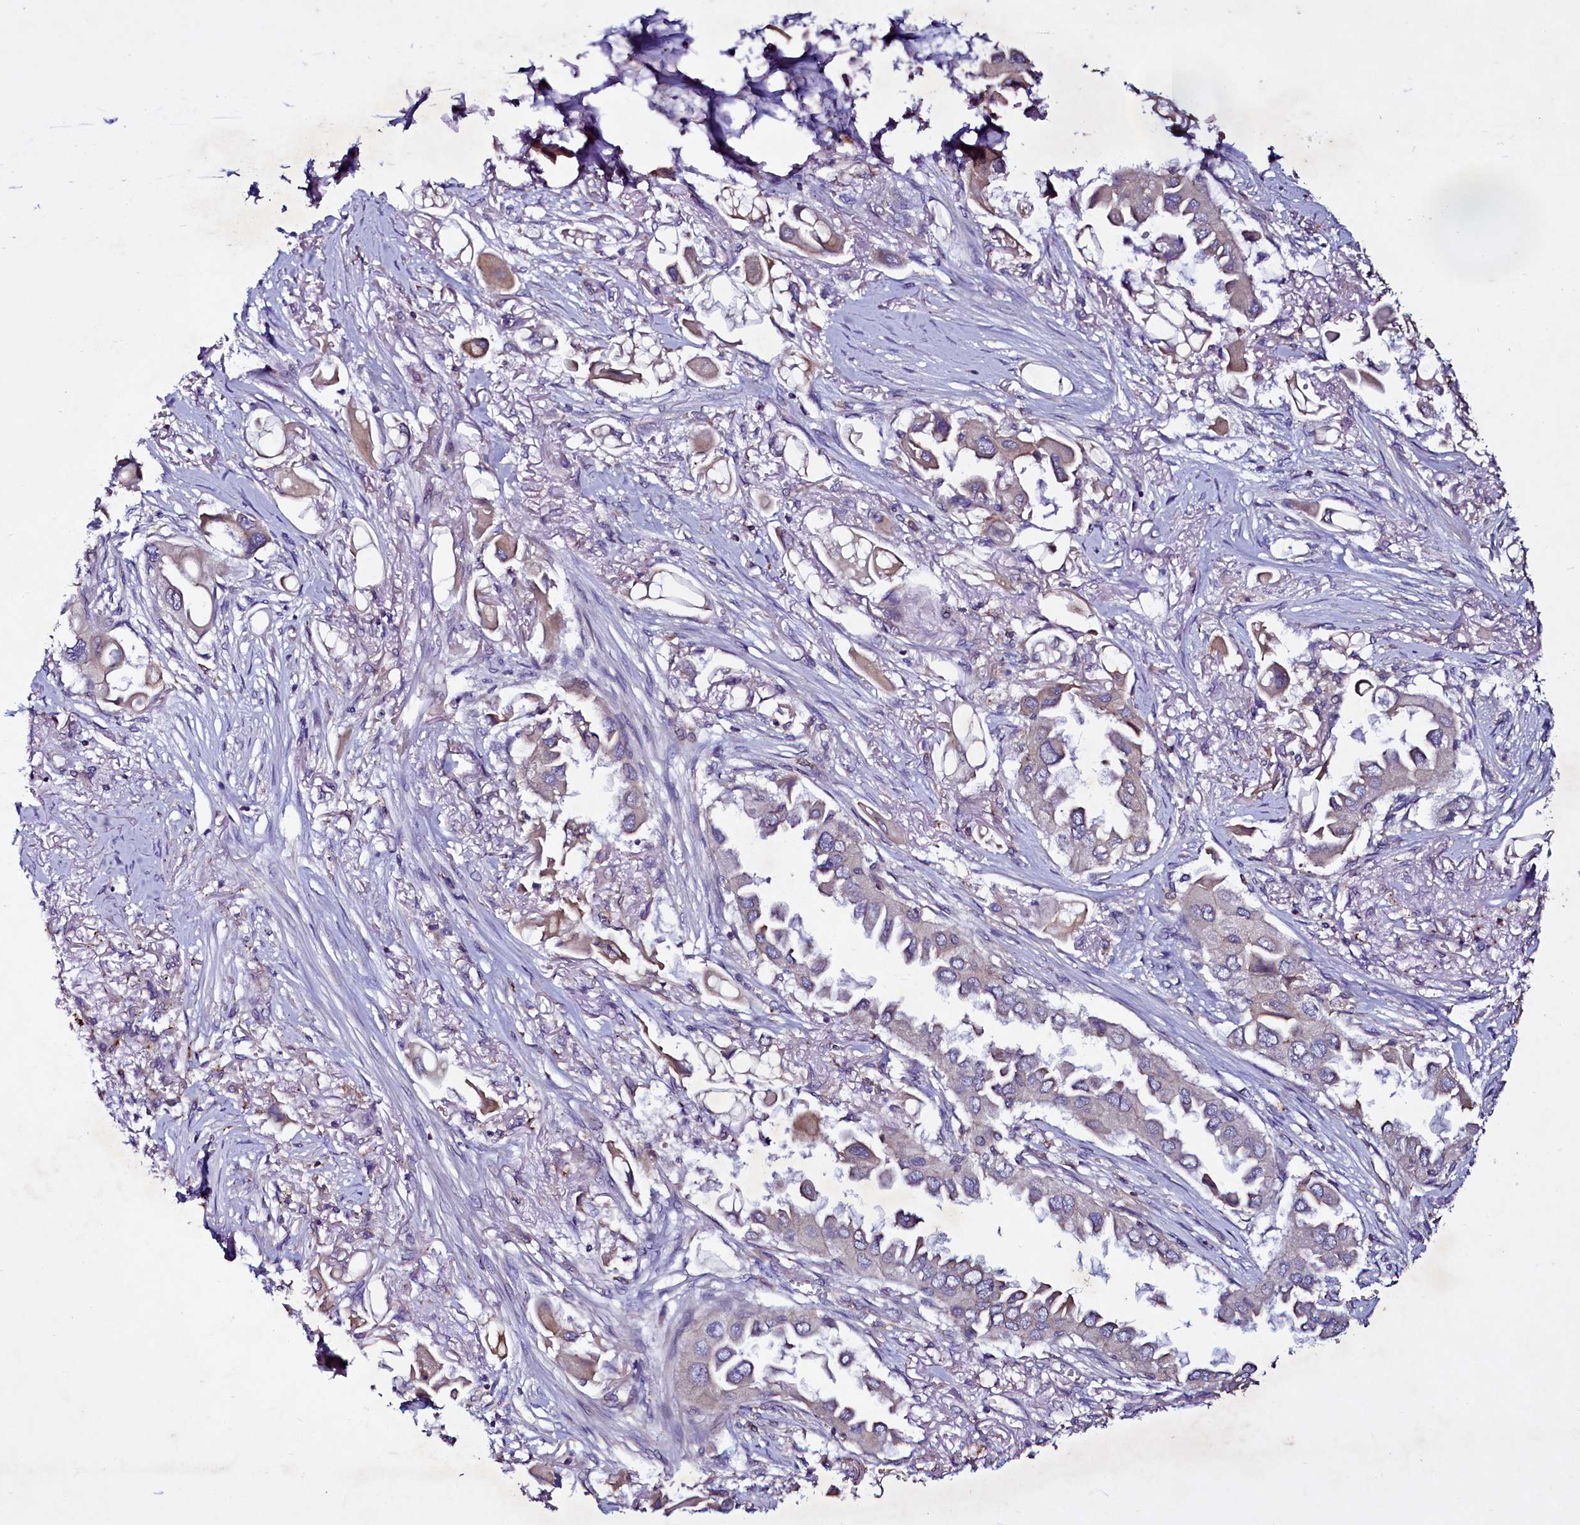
{"staining": {"intensity": "weak", "quantity": "<25%", "location": "cytoplasmic/membranous"}, "tissue": "lung cancer", "cell_type": "Tumor cells", "image_type": "cancer", "snomed": [{"axis": "morphology", "description": "Adenocarcinoma, NOS"}, {"axis": "topography", "description": "Lung"}], "caption": "IHC histopathology image of neoplastic tissue: adenocarcinoma (lung) stained with DAB displays no significant protein expression in tumor cells.", "gene": "SELENOT", "patient": {"sex": "female", "age": 76}}